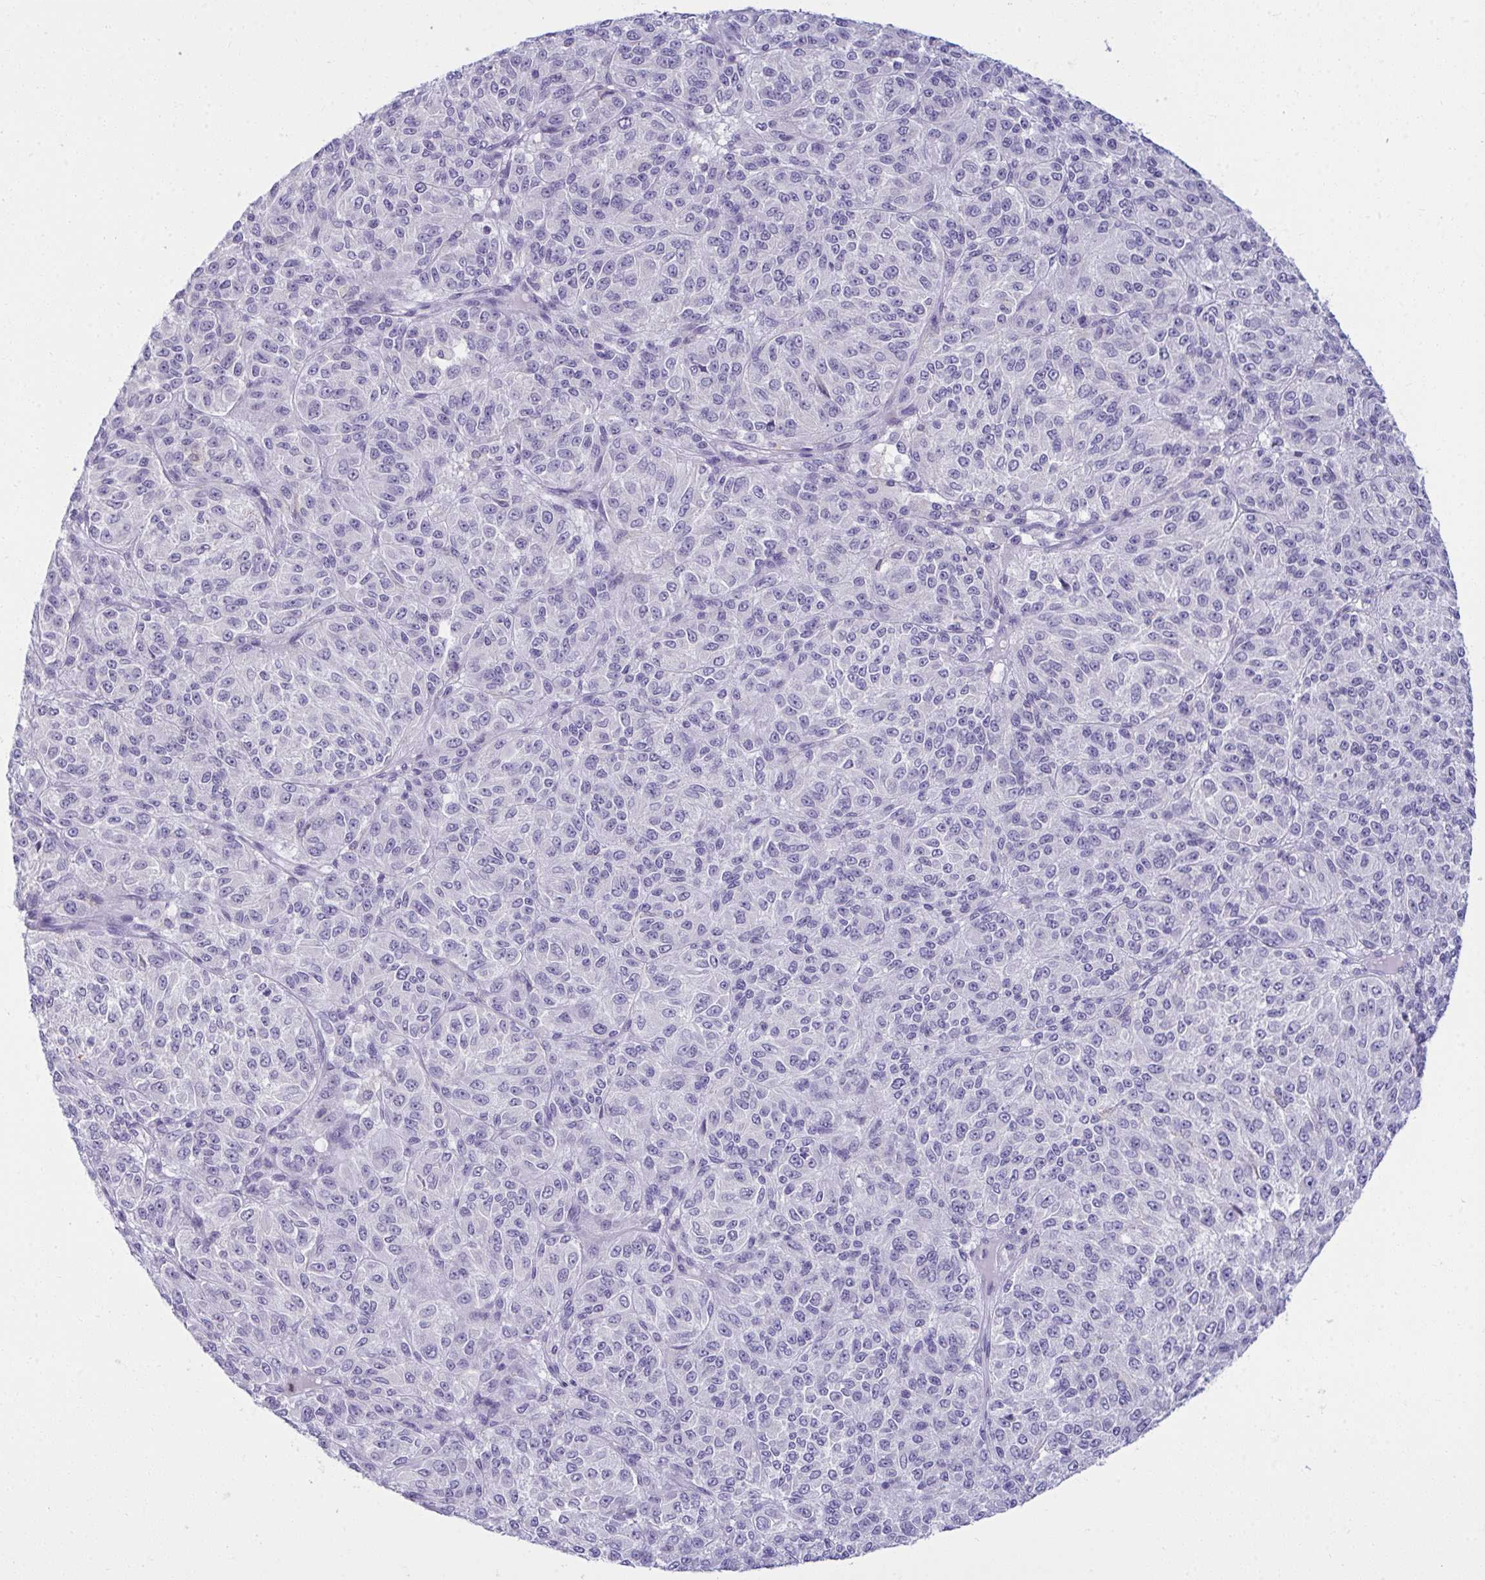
{"staining": {"intensity": "negative", "quantity": "none", "location": "none"}, "tissue": "melanoma", "cell_type": "Tumor cells", "image_type": "cancer", "snomed": [{"axis": "morphology", "description": "Malignant melanoma, Metastatic site"}, {"axis": "topography", "description": "Brain"}], "caption": "A histopathology image of human malignant melanoma (metastatic site) is negative for staining in tumor cells.", "gene": "RGPD5", "patient": {"sex": "female", "age": 56}}